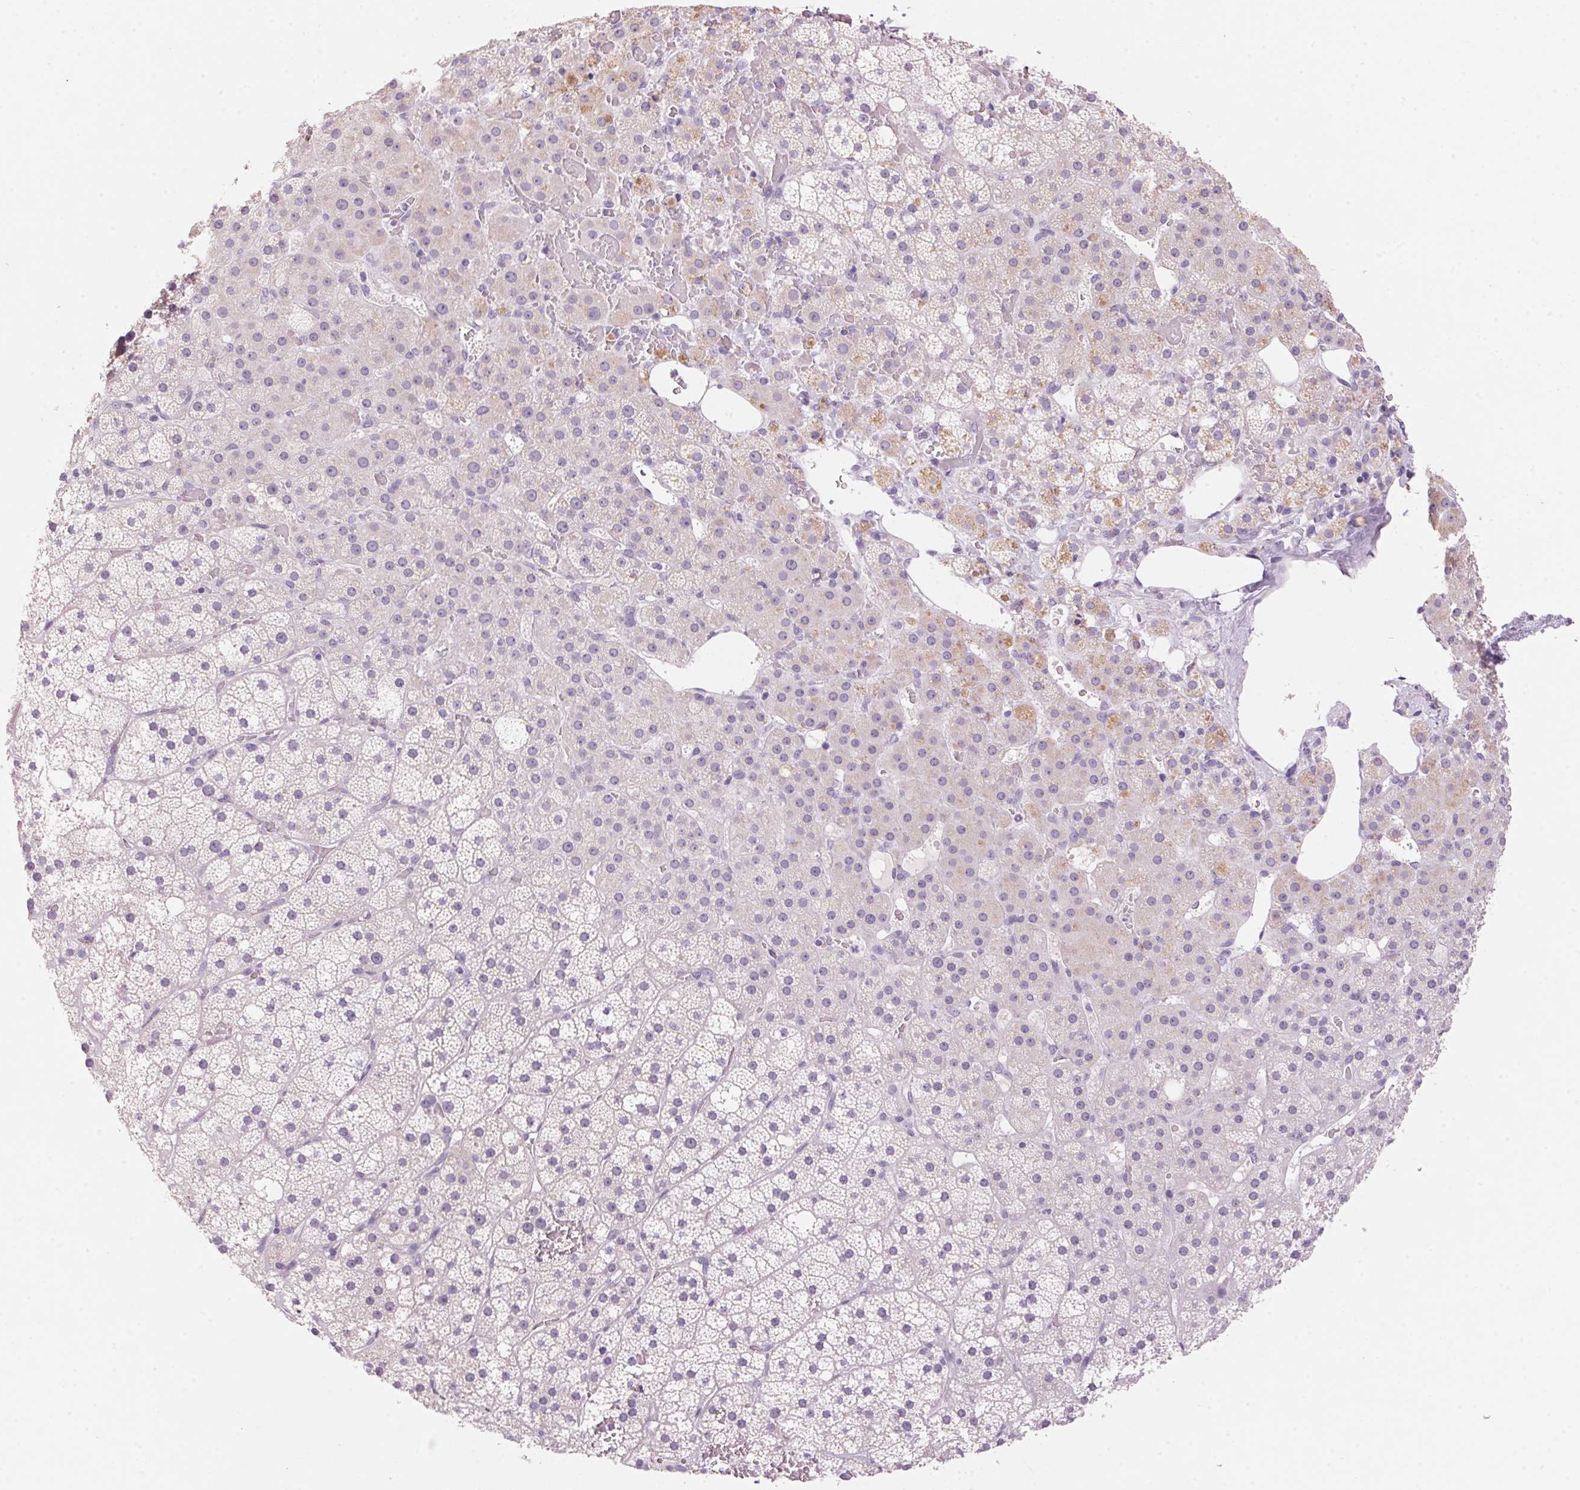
{"staining": {"intensity": "moderate", "quantity": "<25%", "location": "cytoplasmic/membranous"}, "tissue": "adrenal gland", "cell_type": "Glandular cells", "image_type": "normal", "snomed": [{"axis": "morphology", "description": "Normal tissue, NOS"}, {"axis": "topography", "description": "Adrenal gland"}], "caption": "Immunohistochemical staining of unremarkable adrenal gland displays moderate cytoplasmic/membranous protein staining in approximately <25% of glandular cells. Using DAB (3,3'-diaminobenzidine) (brown) and hematoxylin (blue) stains, captured at high magnification using brightfield microscopy.", "gene": "HSD17B2", "patient": {"sex": "male", "age": 53}}